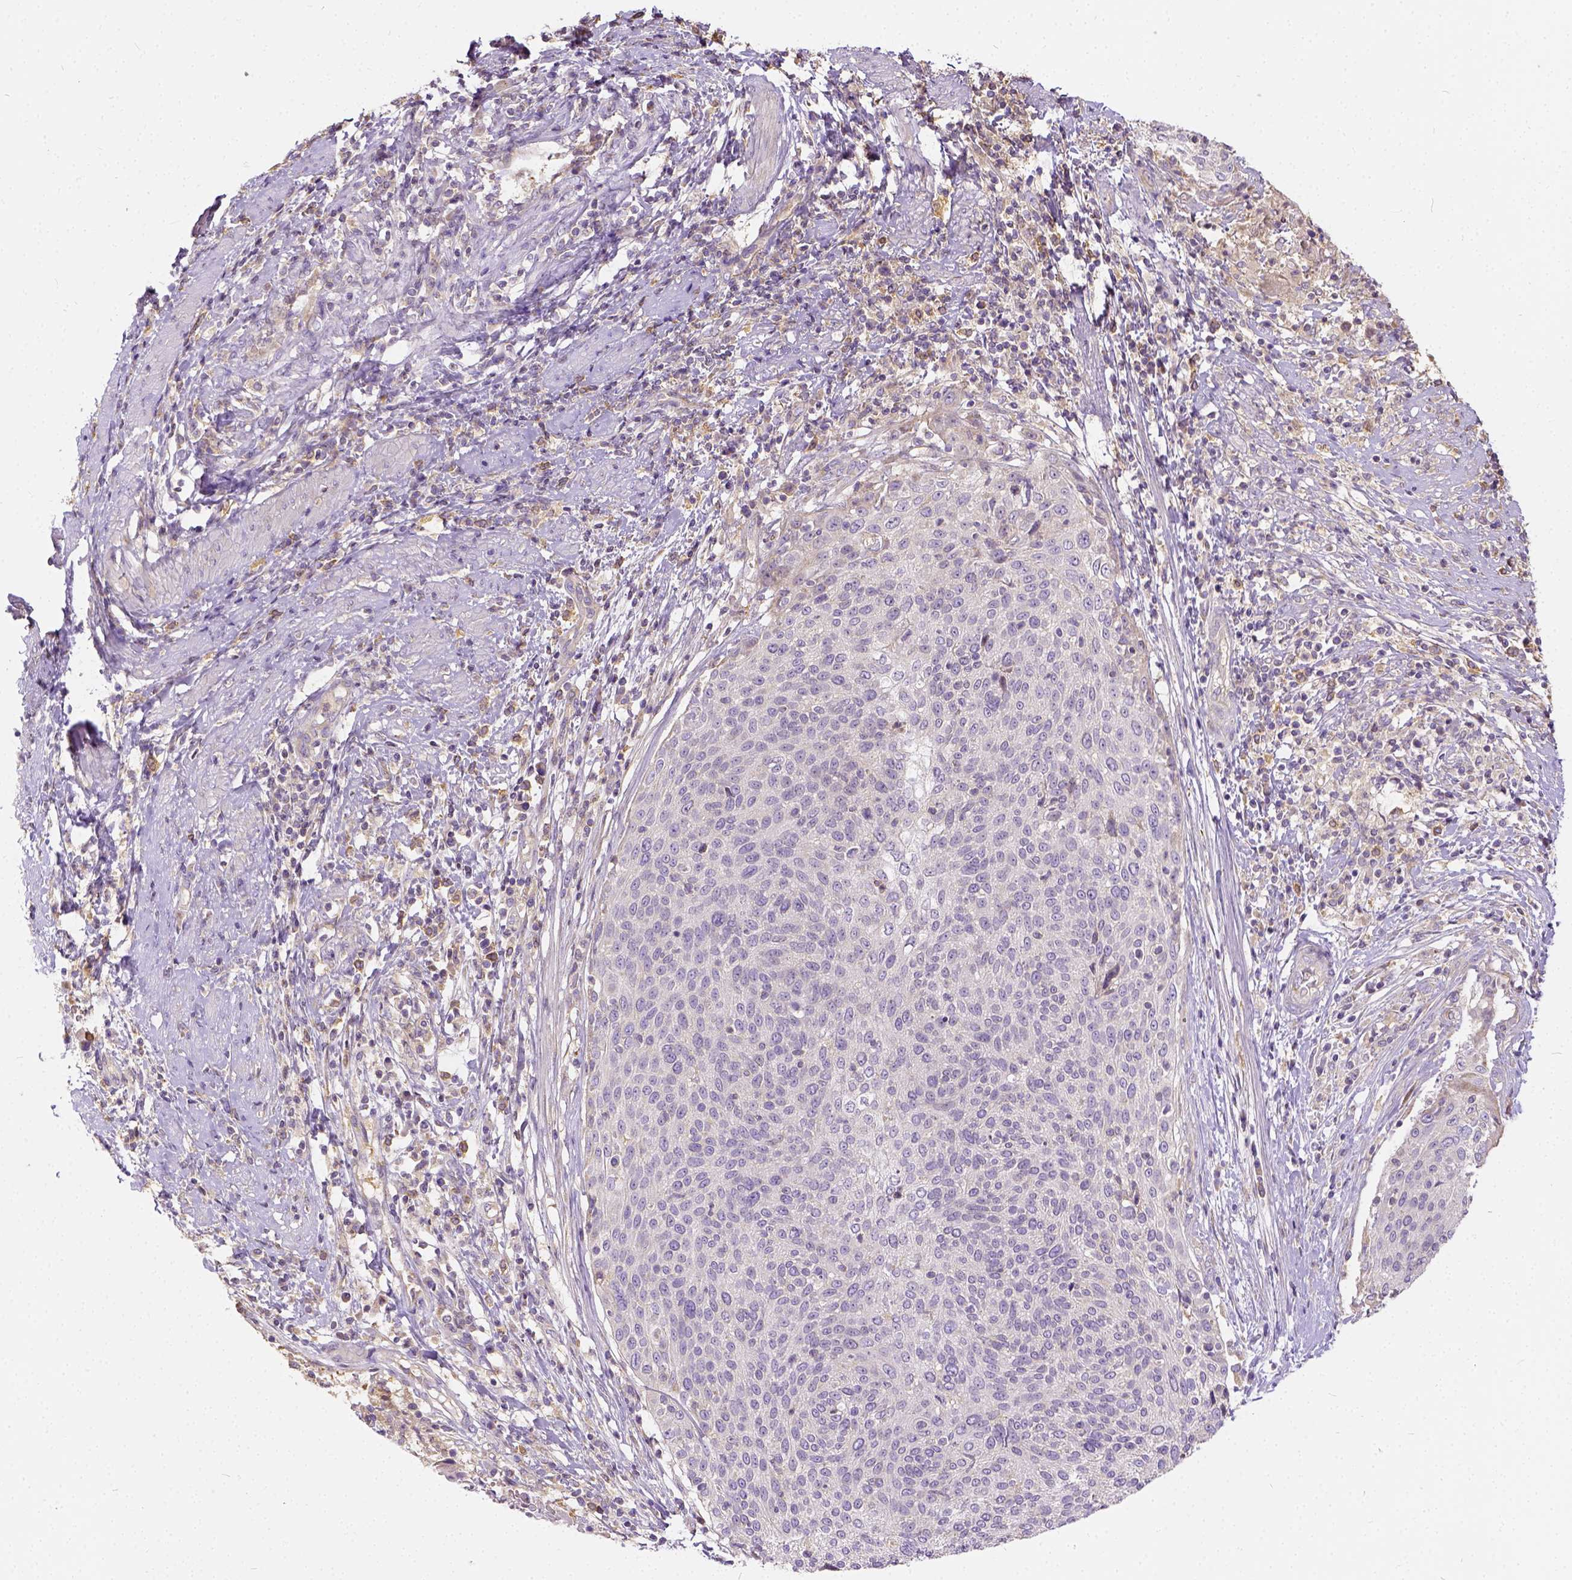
{"staining": {"intensity": "negative", "quantity": "none", "location": "none"}, "tissue": "cervical cancer", "cell_type": "Tumor cells", "image_type": "cancer", "snomed": [{"axis": "morphology", "description": "Squamous cell carcinoma, NOS"}, {"axis": "topography", "description": "Cervix"}], "caption": "This is a image of IHC staining of squamous cell carcinoma (cervical), which shows no positivity in tumor cells.", "gene": "CADM4", "patient": {"sex": "female", "age": 31}}